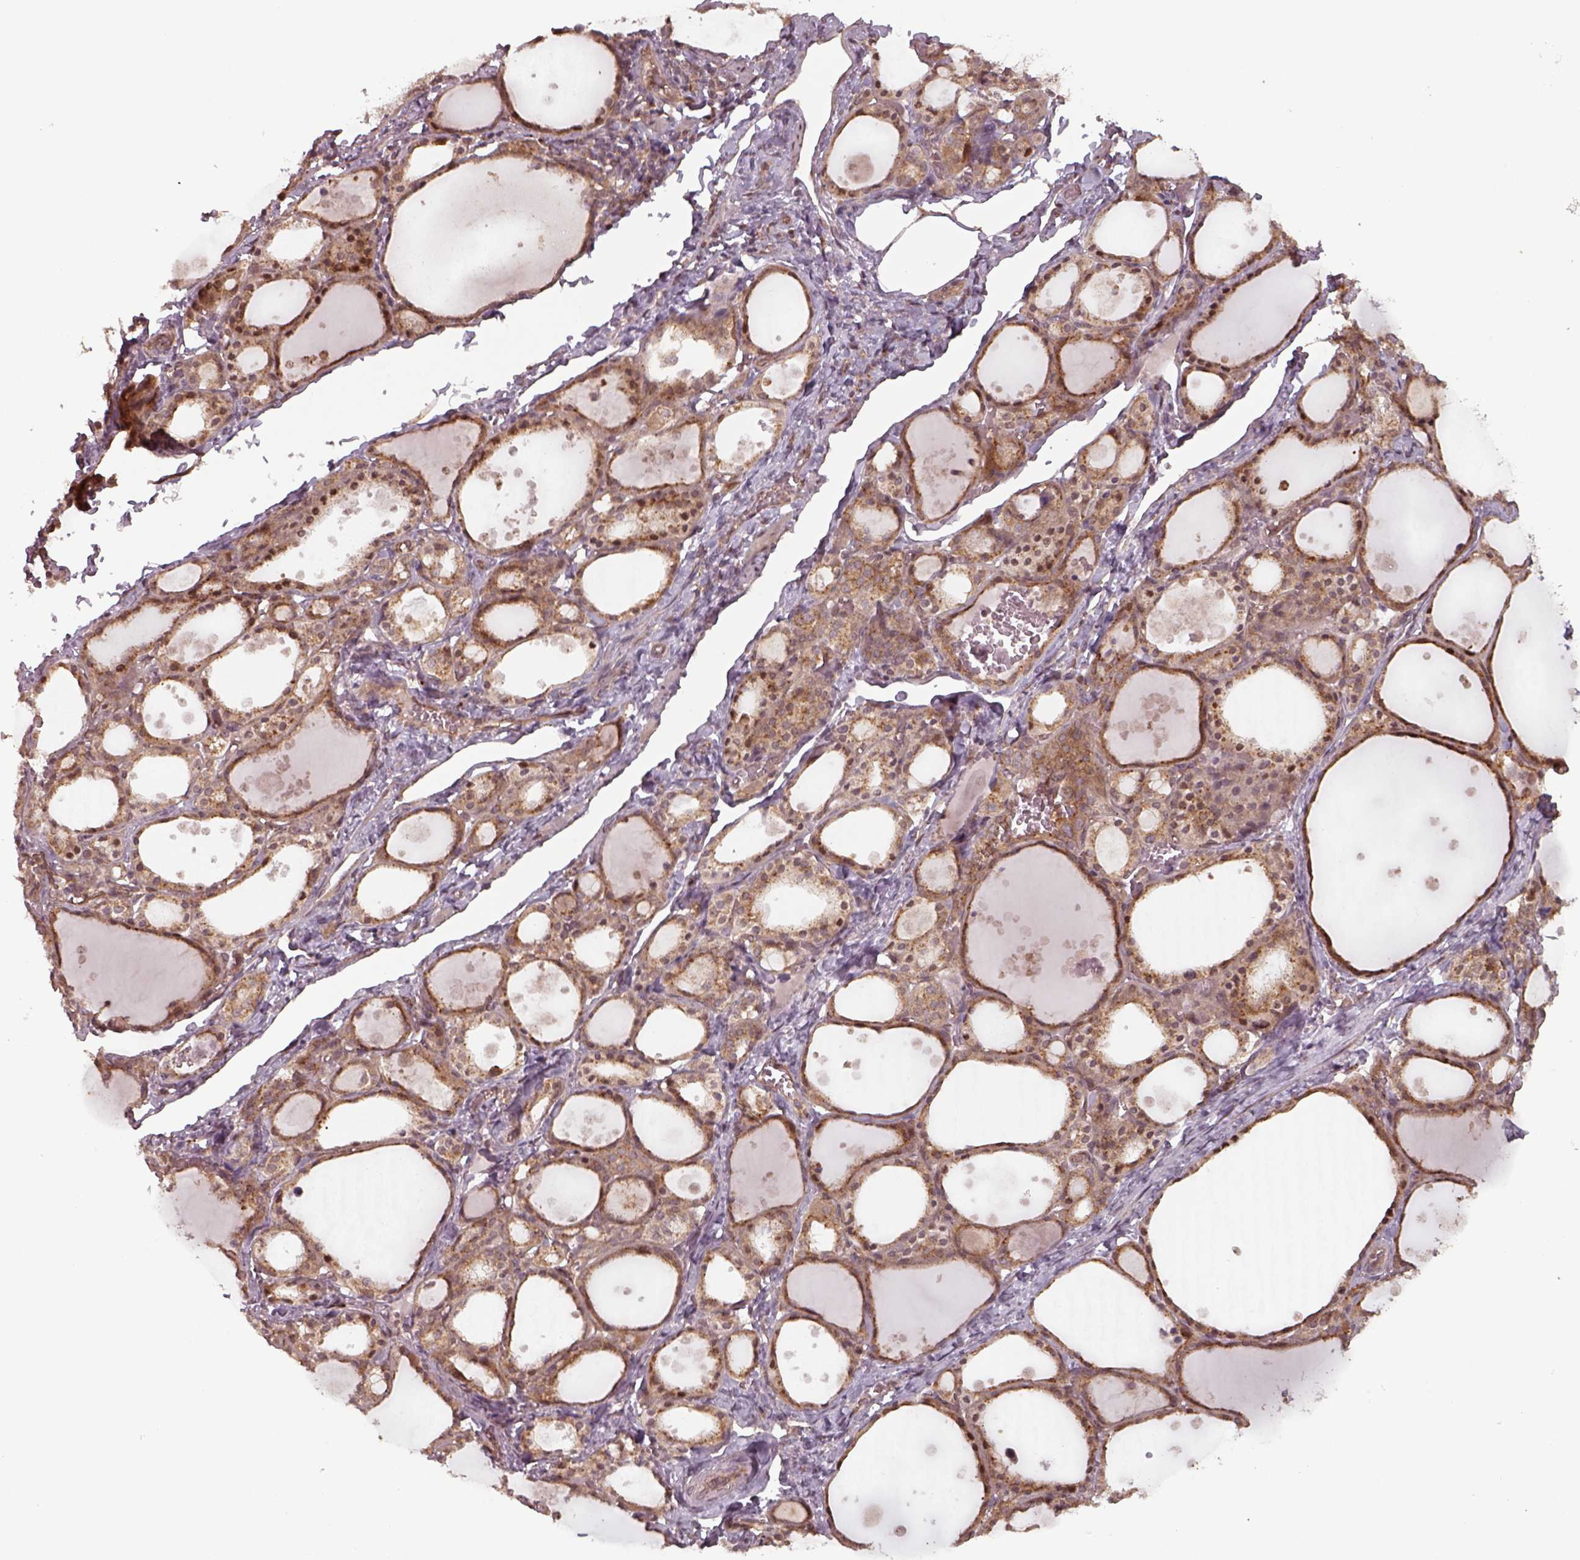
{"staining": {"intensity": "moderate", "quantity": ">75%", "location": "cytoplasmic/membranous"}, "tissue": "thyroid gland", "cell_type": "Glandular cells", "image_type": "normal", "snomed": [{"axis": "morphology", "description": "Normal tissue, NOS"}, {"axis": "topography", "description": "Thyroid gland"}], "caption": "Thyroid gland stained with a brown dye shows moderate cytoplasmic/membranous positive staining in approximately >75% of glandular cells.", "gene": "CHMP3", "patient": {"sex": "male", "age": 68}}